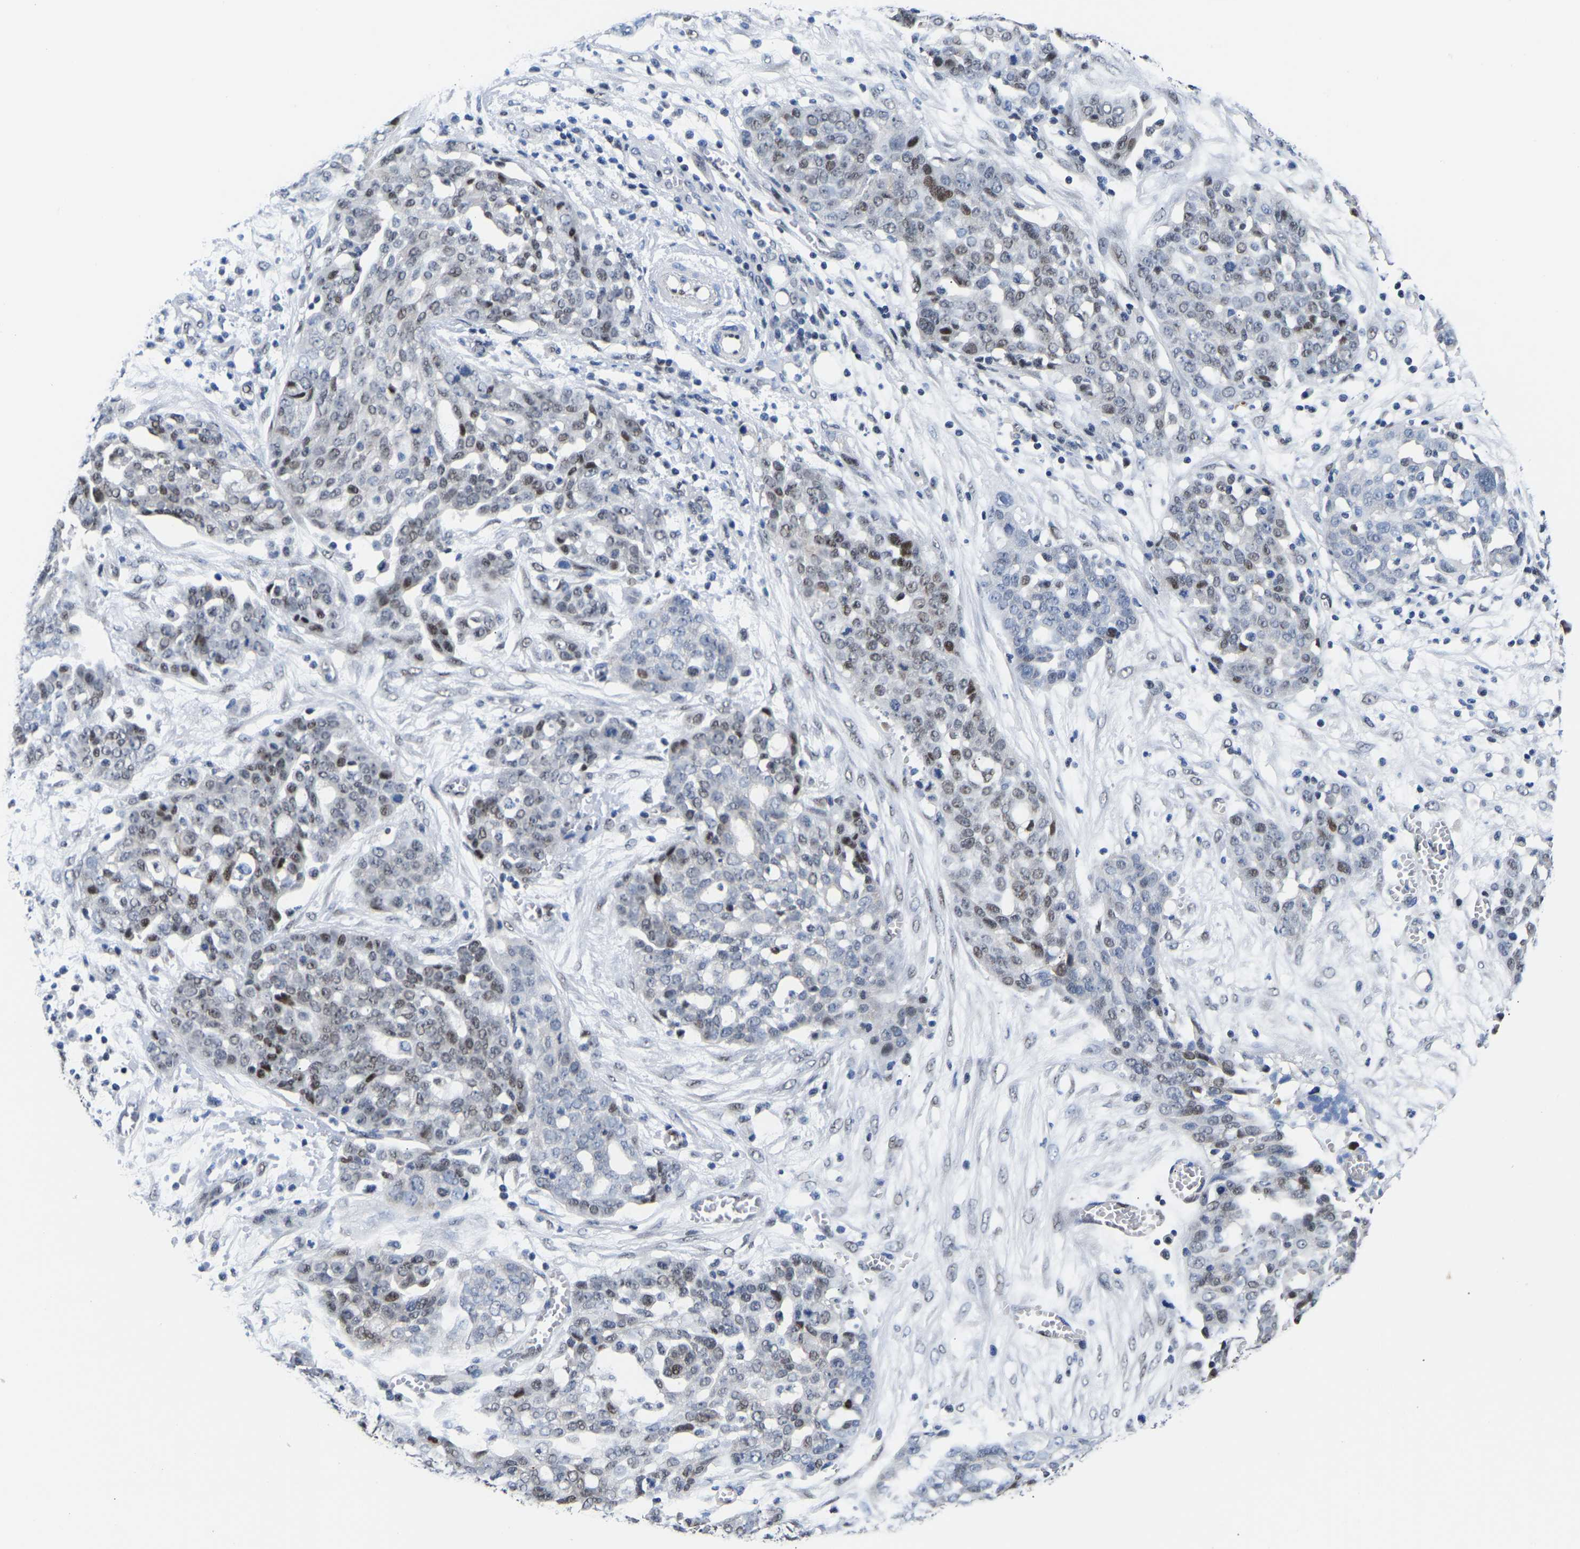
{"staining": {"intensity": "moderate", "quantity": "<25%", "location": "nuclear"}, "tissue": "ovarian cancer", "cell_type": "Tumor cells", "image_type": "cancer", "snomed": [{"axis": "morphology", "description": "Cystadenocarcinoma, serous, NOS"}, {"axis": "topography", "description": "Soft tissue"}, {"axis": "topography", "description": "Ovary"}], "caption": "Ovarian cancer (serous cystadenocarcinoma) stained for a protein (brown) exhibits moderate nuclear positive staining in about <25% of tumor cells.", "gene": "PTRHD1", "patient": {"sex": "female", "age": 57}}